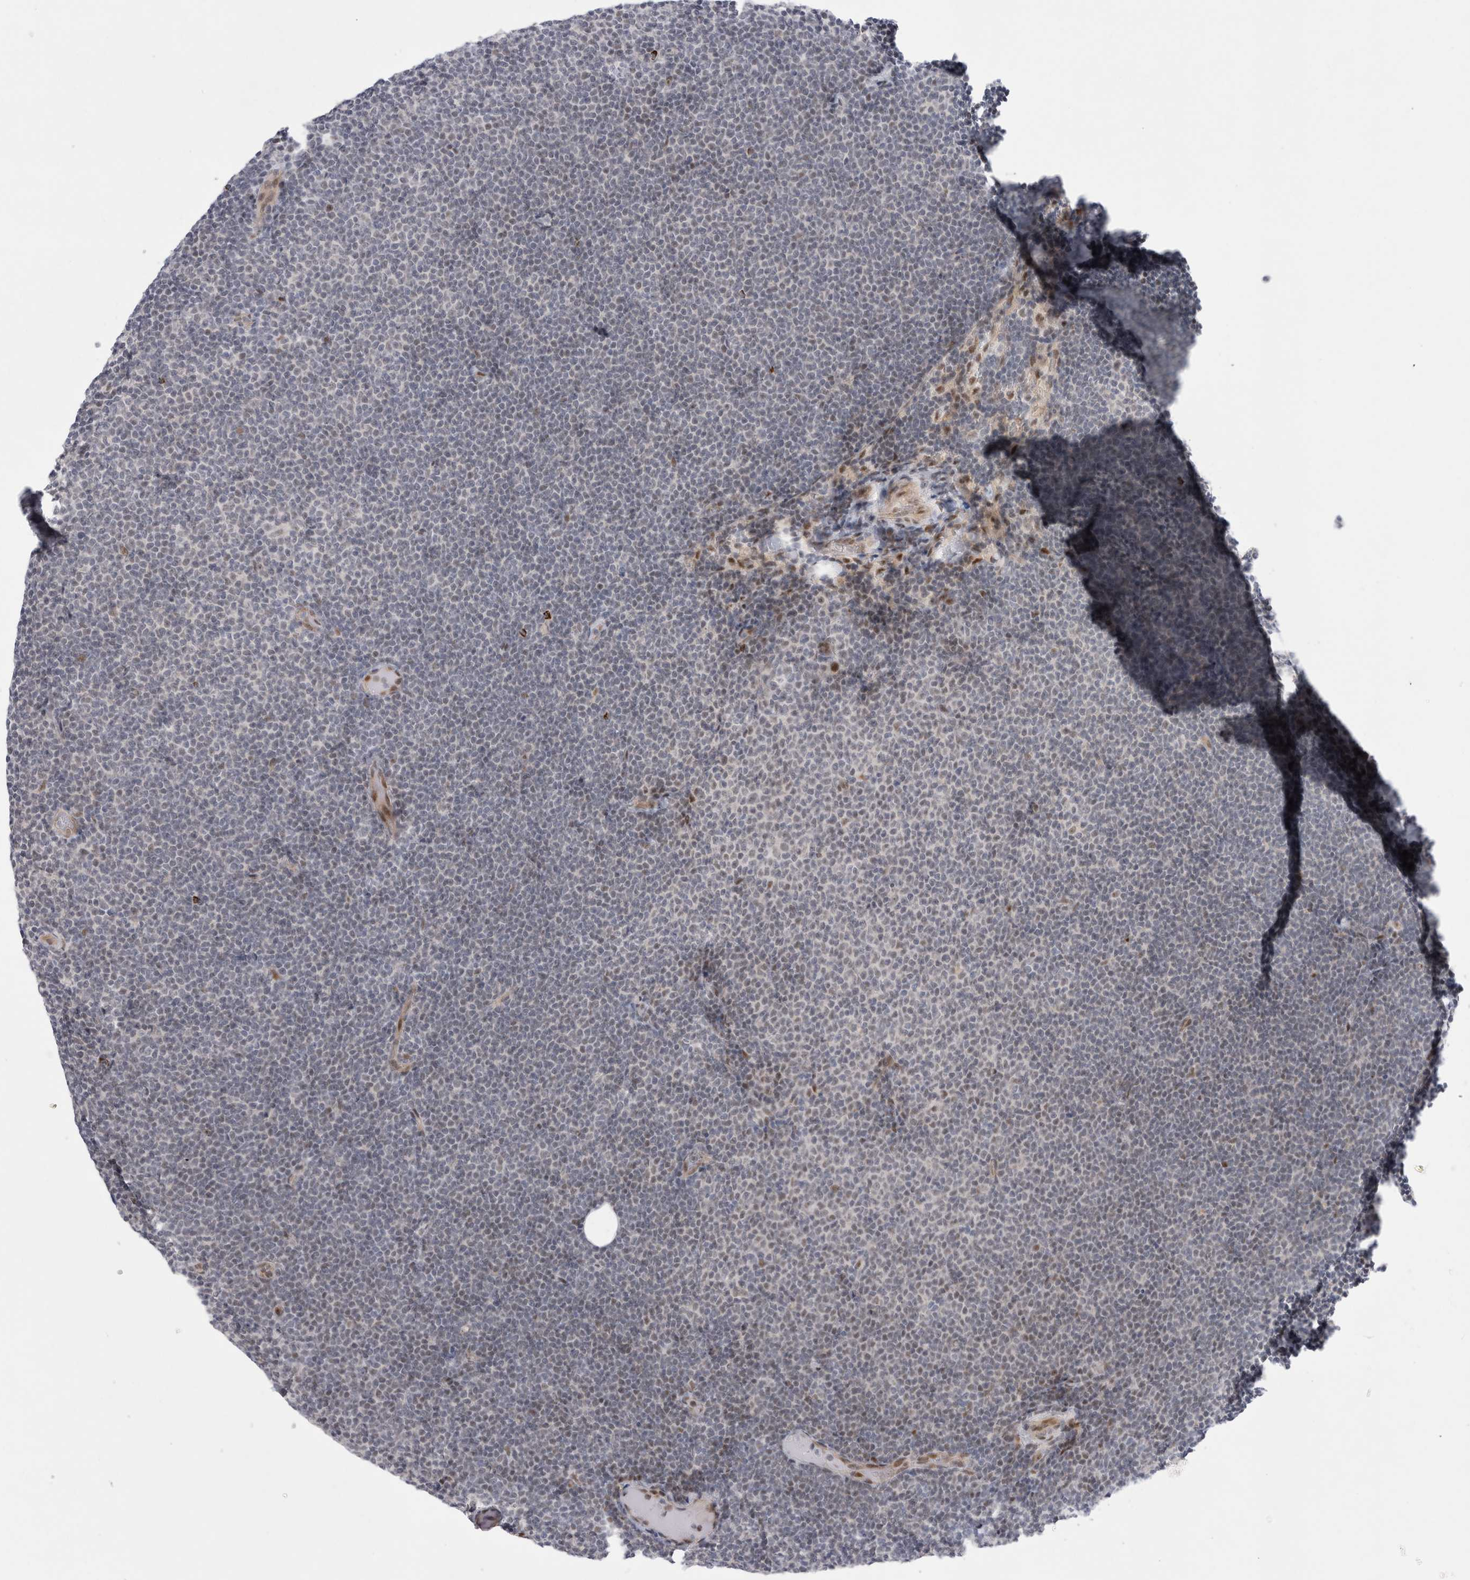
{"staining": {"intensity": "negative", "quantity": "none", "location": "none"}, "tissue": "lymphoma", "cell_type": "Tumor cells", "image_type": "cancer", "snomed": [{"axis": "morphology", "description": "Malignant lymphoma, non-Hodgkin's type, Low grade"}, {"axis": "topography", "description": "Lymph node"}], "caption": "This is an immunohistochemistry (IHC) micrograph of human lymphoma. There is no staining in tumor cells.", "gene": "WIPF2", "patient": {"sex": "female", "age": 53}}